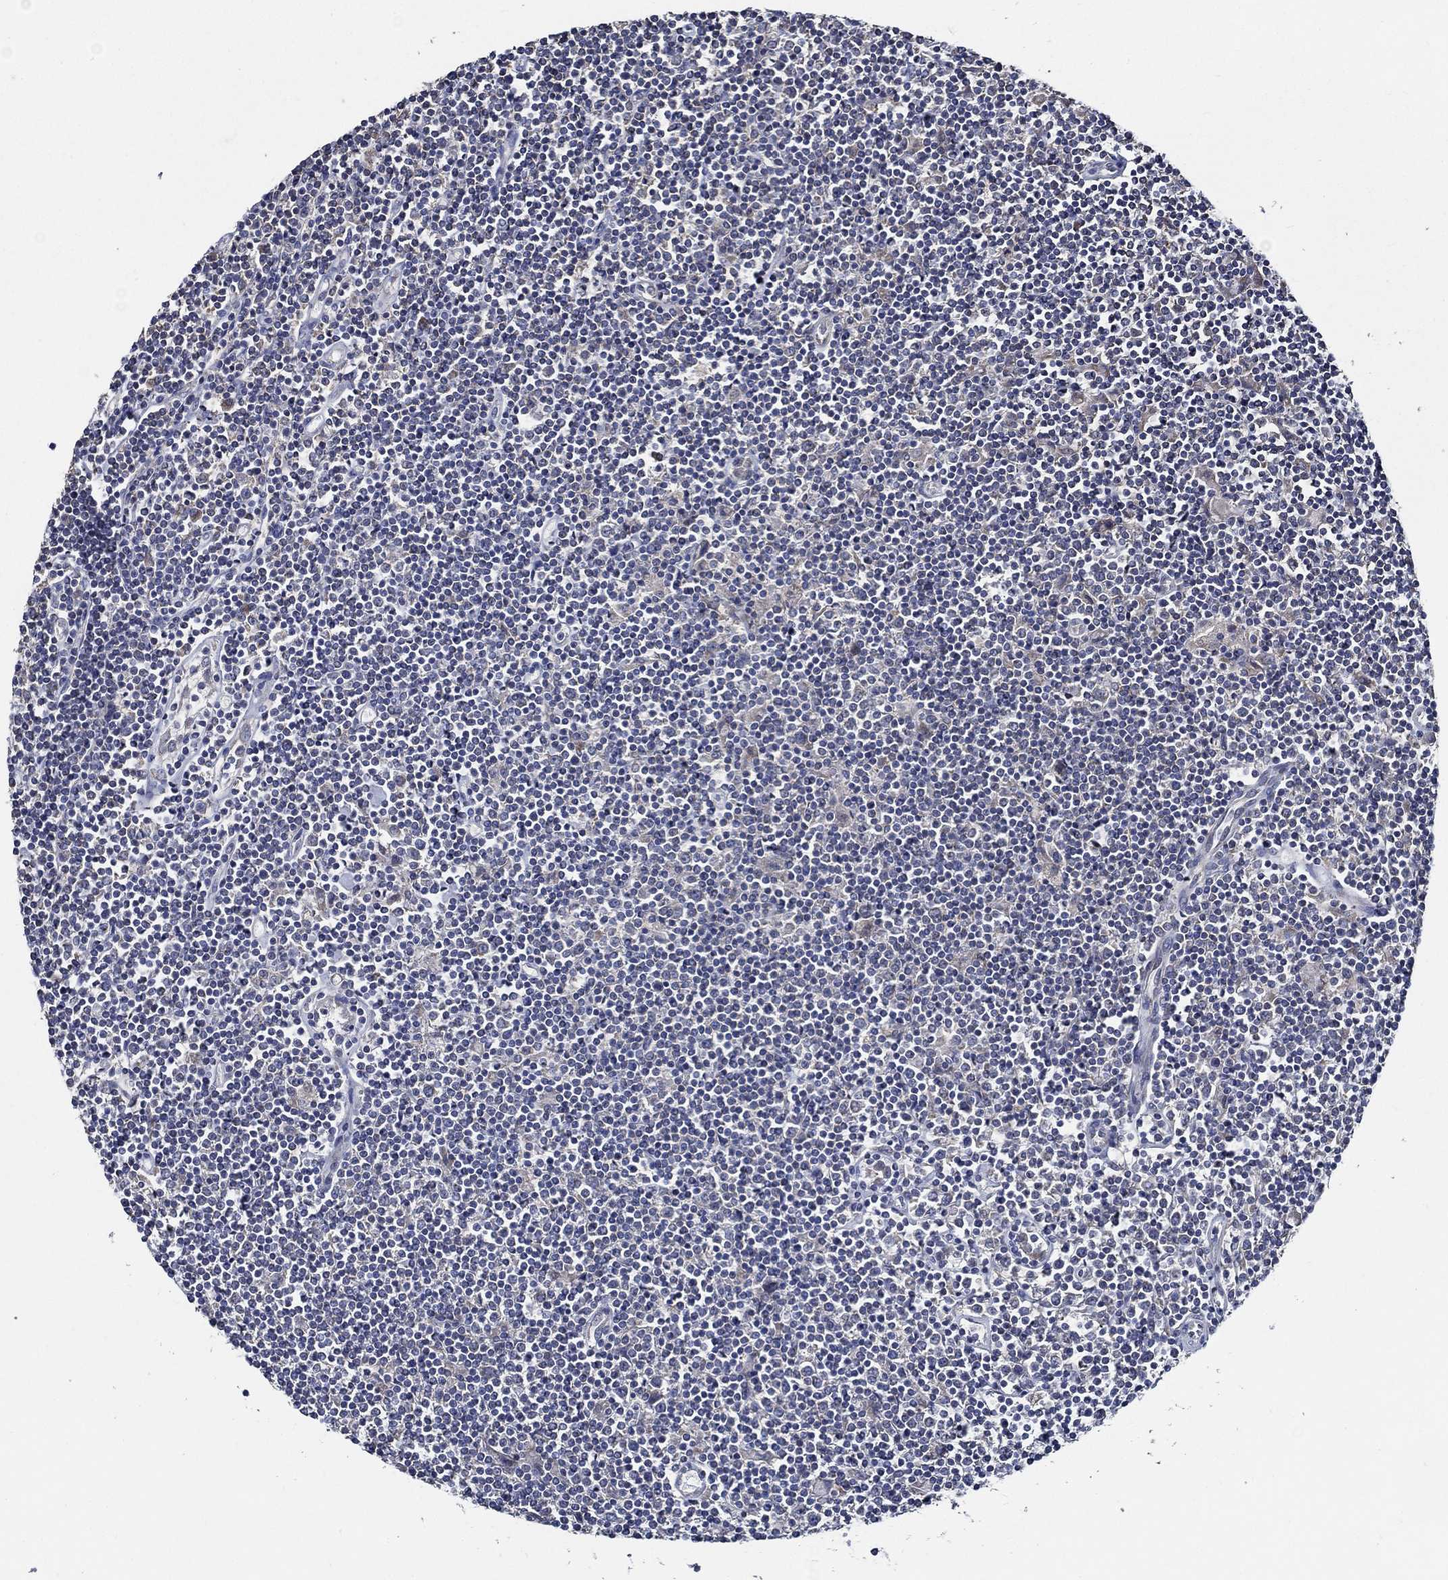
{"staining": {"intensity": "negative", "quantity": "none", "location": "none"}, "tissue": "lymphoma", "cell_type": "Tumor cells", "image_type": "cancer", "snomed": [{"axis": "morphology", "description": "Hodgkin's disease, NOS"}, {"axis": "topography", "description": "Lymph node"}], "caption": "The photomicrograph demonstrates no staining of tumor cells in lymphoma.", "gene": "WDR53", "patient": {"sex": "male", "age": 40}}